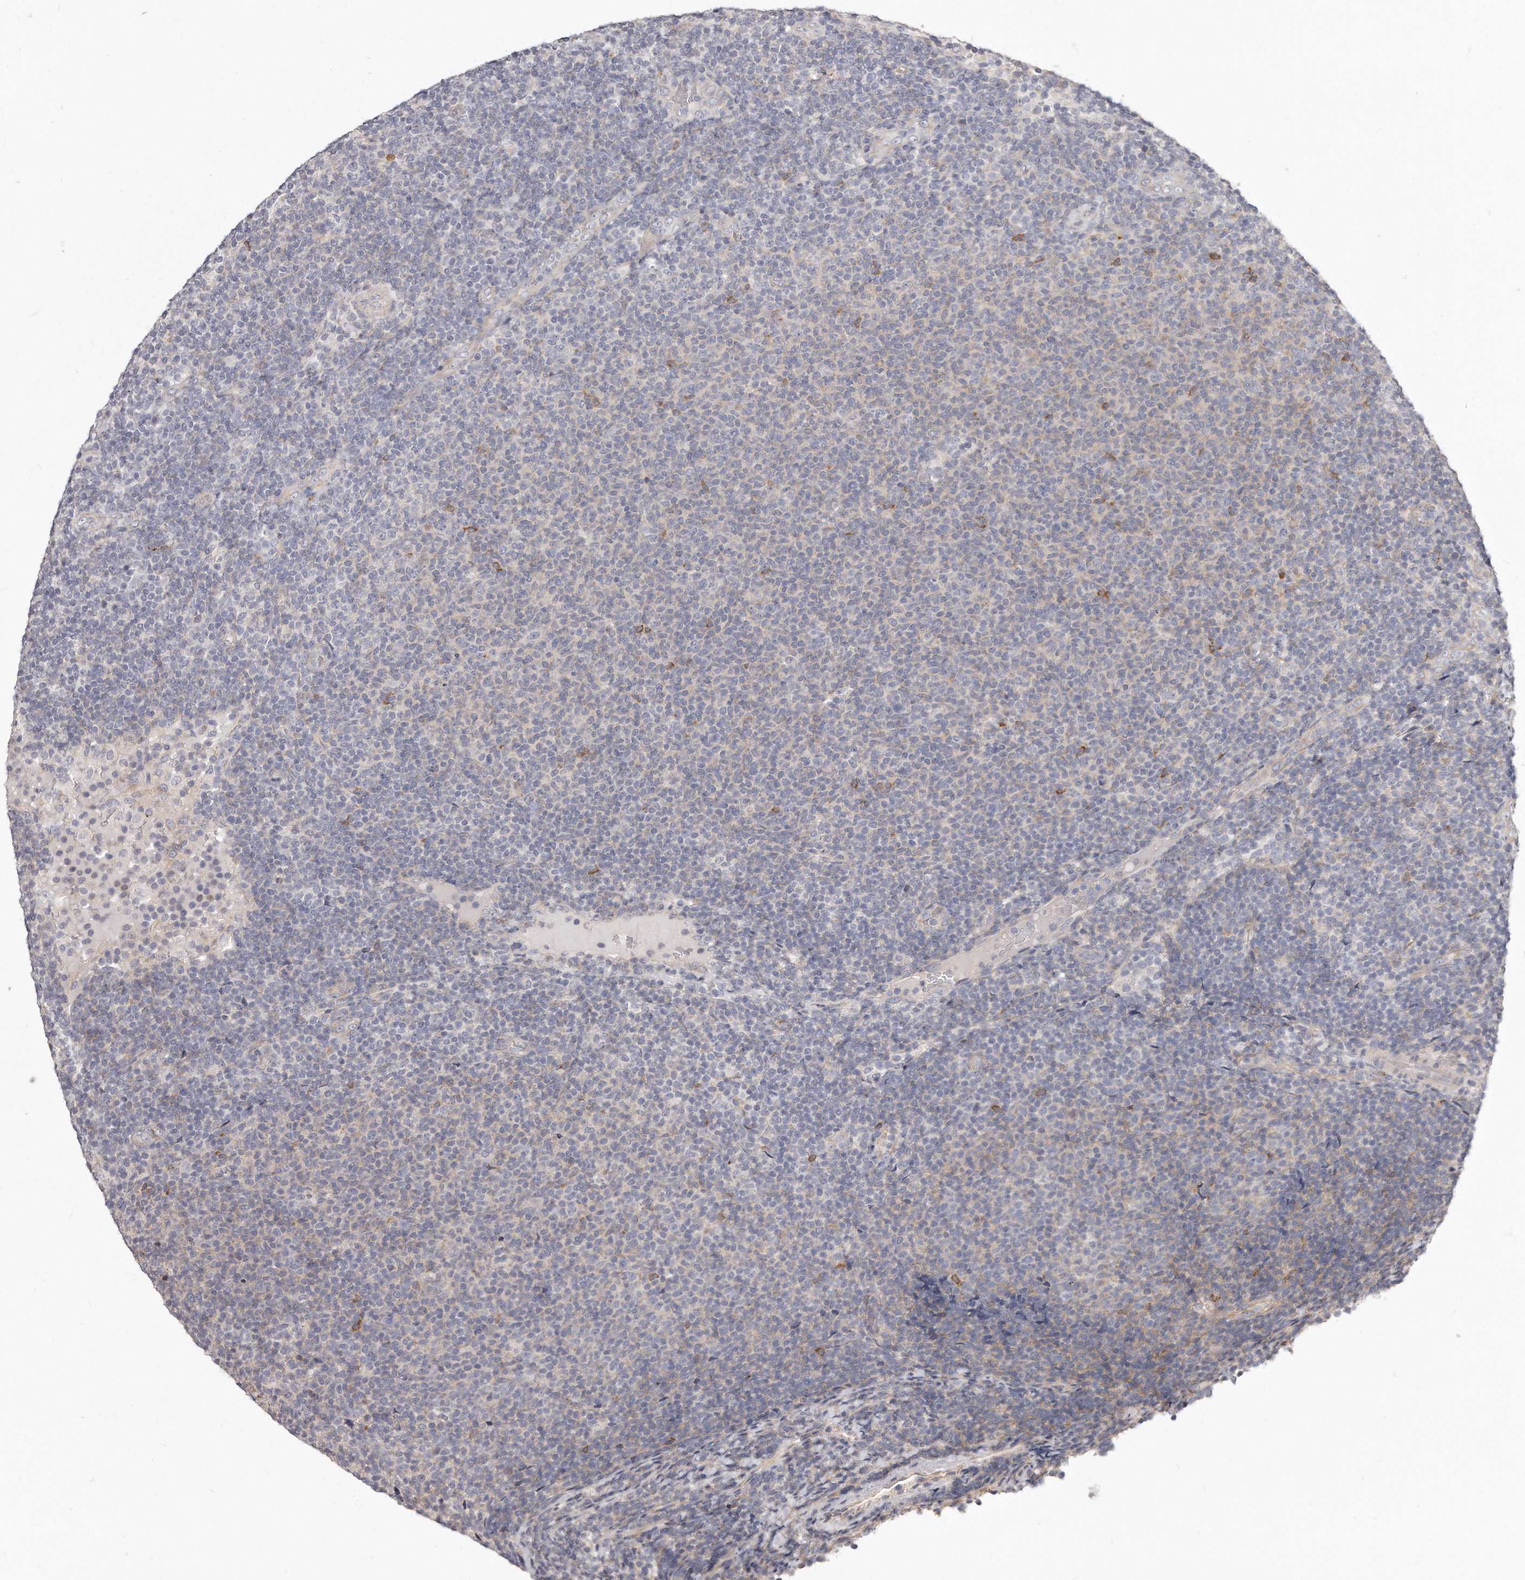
{"staining": {"intensity": "weak", "quantity": "<25%", "location": "cytoplasmic/membranous"}, "tissue": "lymphoma", "cell_type": "Tumor cells", "image_type": "cancer", "snomed": [{"axis": "morphology", "description": "Malignant lymphoma, non-Hodgkin's type, Low grade"}, {"axis": "topography", "description": "Lymph node"}], "caption": "Immunohistochemical staining of human low-grade malignant lymphoma, non-Hodgkin's type exhibits no significant expression in tumor cells. The staining is performed using DAB brown chromogen with nuclei counter-stained in using hematoxylin.", "gene": "TTLL4", "patient": {"sex": "male", "age": 66}}